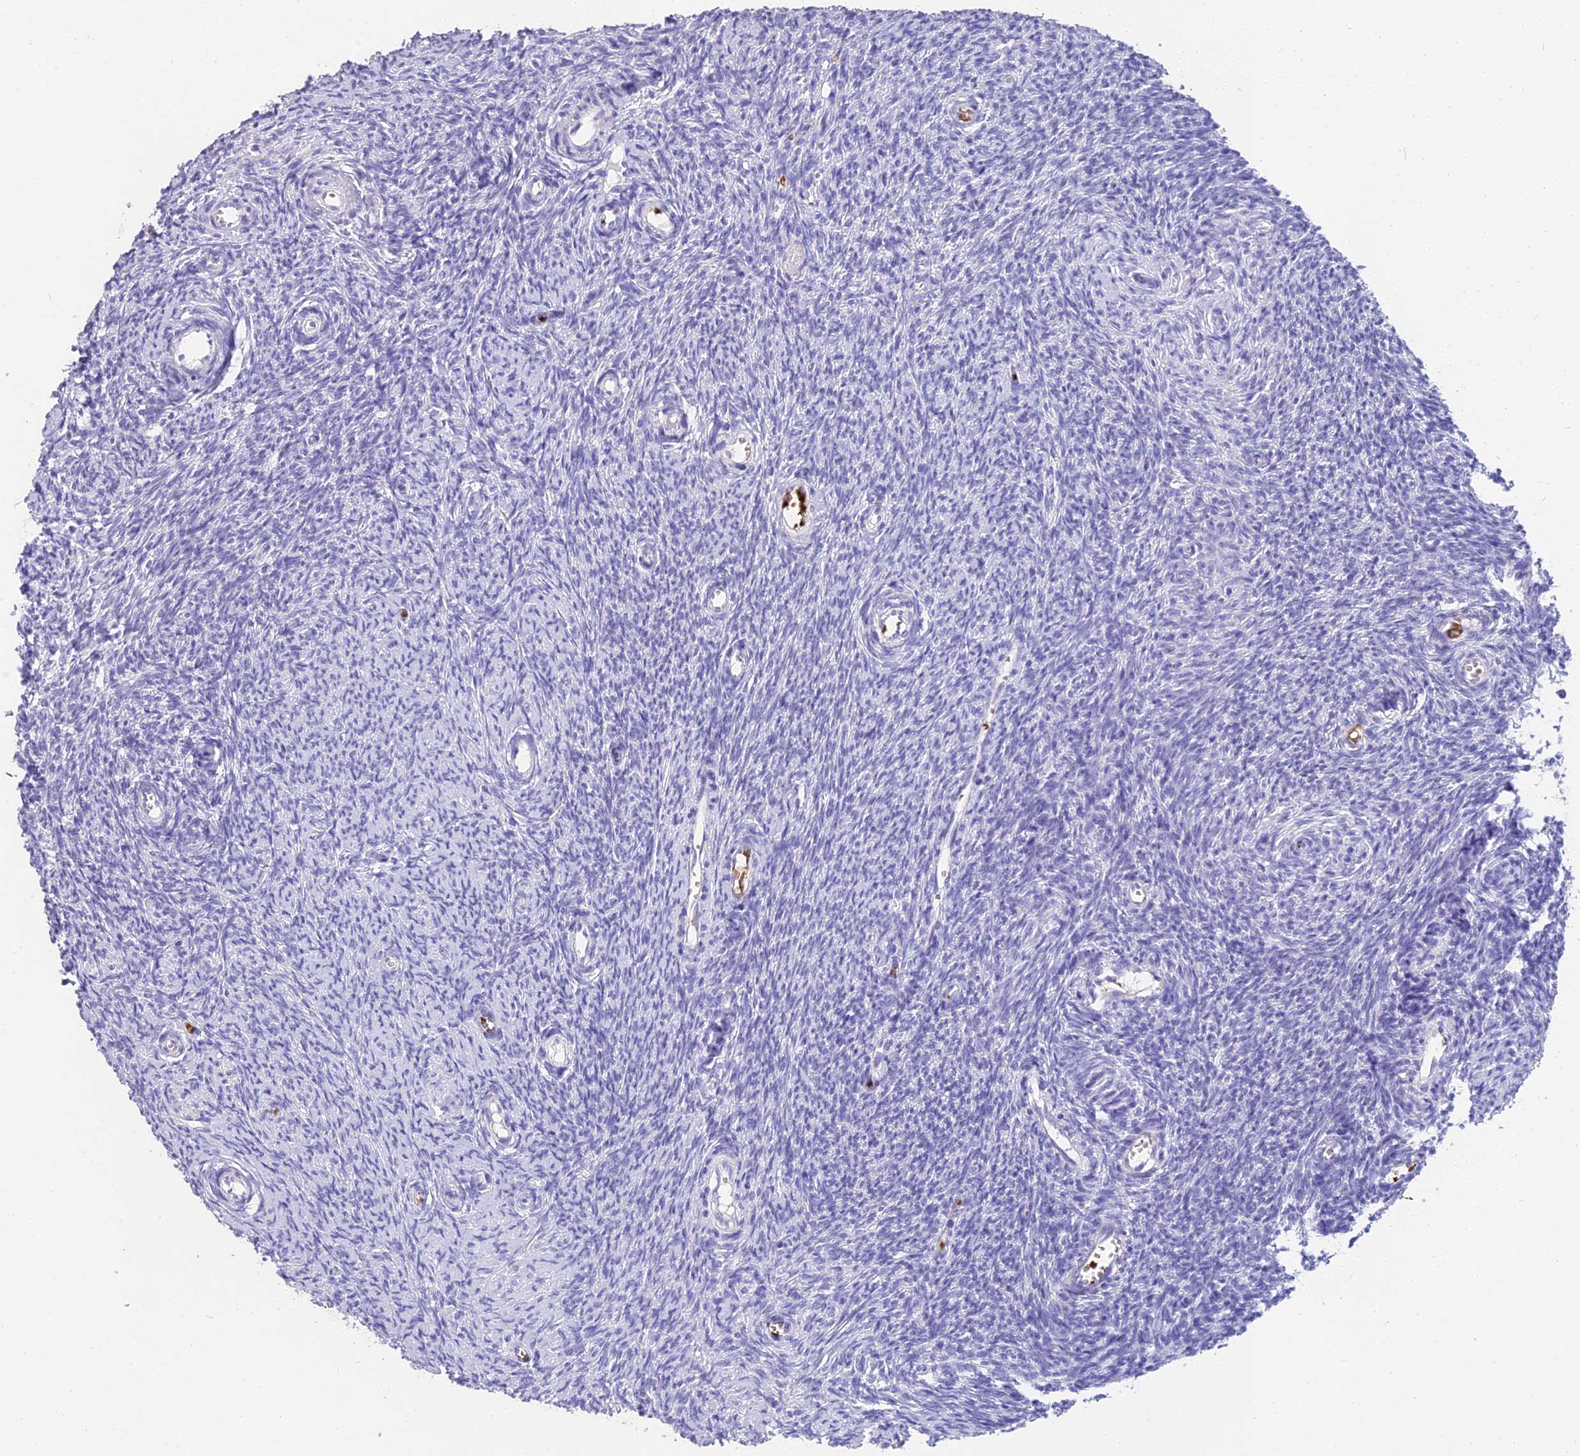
{"staining": {"intensity": "negative", "quantity": "none", "location": "none"}, "tissue": "ovary", "cell_type": "Follicle cells", "image_type": "normal", "snomed": [{"axis": "morphology", "description": "Normal tissue, NOS"}, {"axis": "topography", "description": "Ovary"}], "caption": "A high-resolution micrograph shows immunohistochemistry staining of normal ovary, which exhibits no significant staining in follicle cells.", "gene": "TNNC2", "patient": {"sex": "female", "age": 44}}